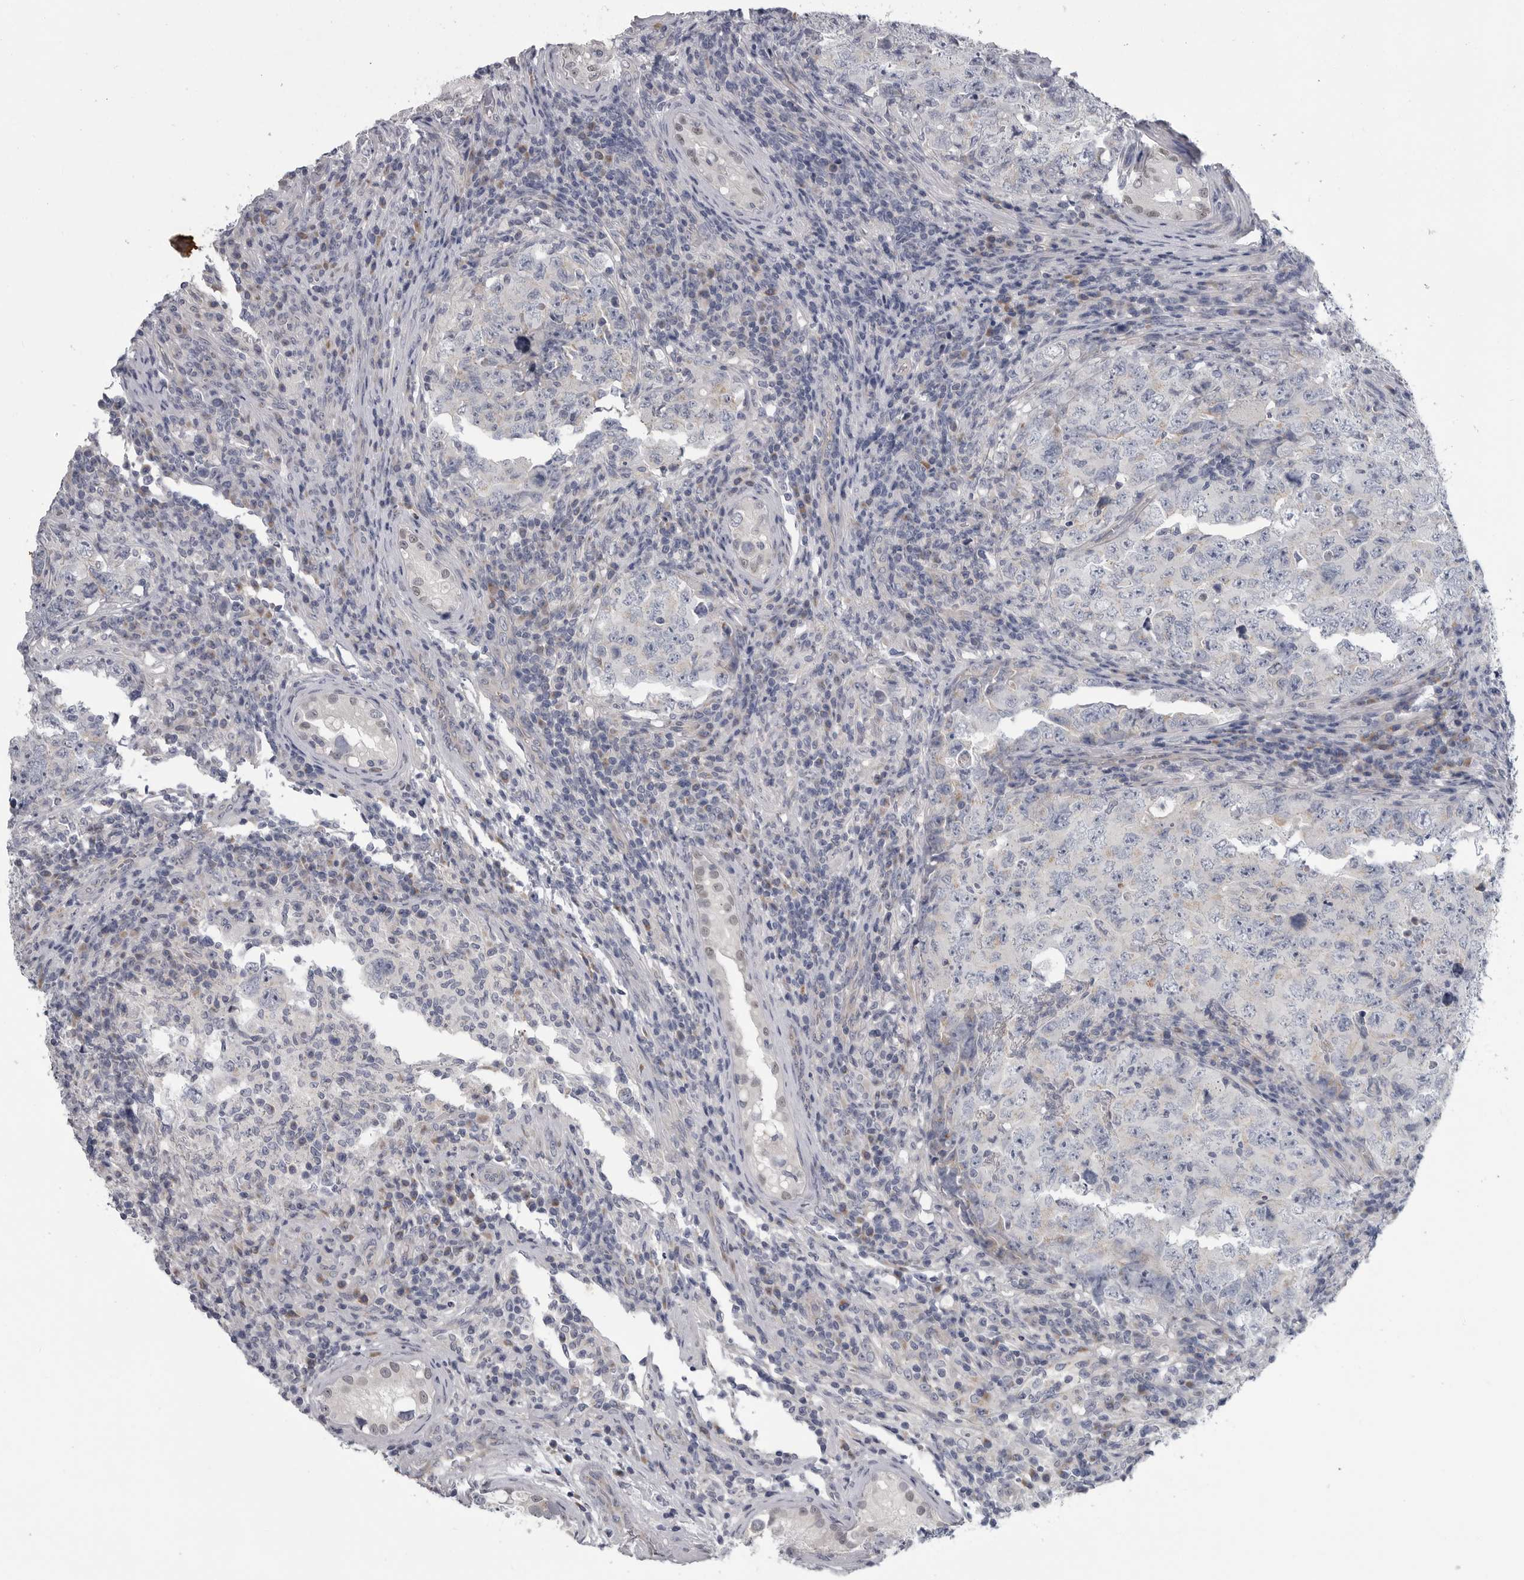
{"staining": {"intensity": "negative", "quantity": "none", "location": "none"}, "tissue": "testis cancer", "cell_type": "Tumor cells", "image_type": "cancer", "snomed": [{"axis": "morphology", "description": "Carcinoma, Embryonal, NOS"}, {"axis": "topography", "description": "Testis"}], "caption": "This histopathology image is of embryonal carcinoma (testis) stained with immunohistochemistry to label a protein in brown with the nuclei are counter-stained blue. There is no expression in tumor cells. The staining is performed using DAB brown chromogen with nuclei counter-stained in using hematoxylin.", "gene": "MYOC", "patient": {"sex": "male", "age": 26}}